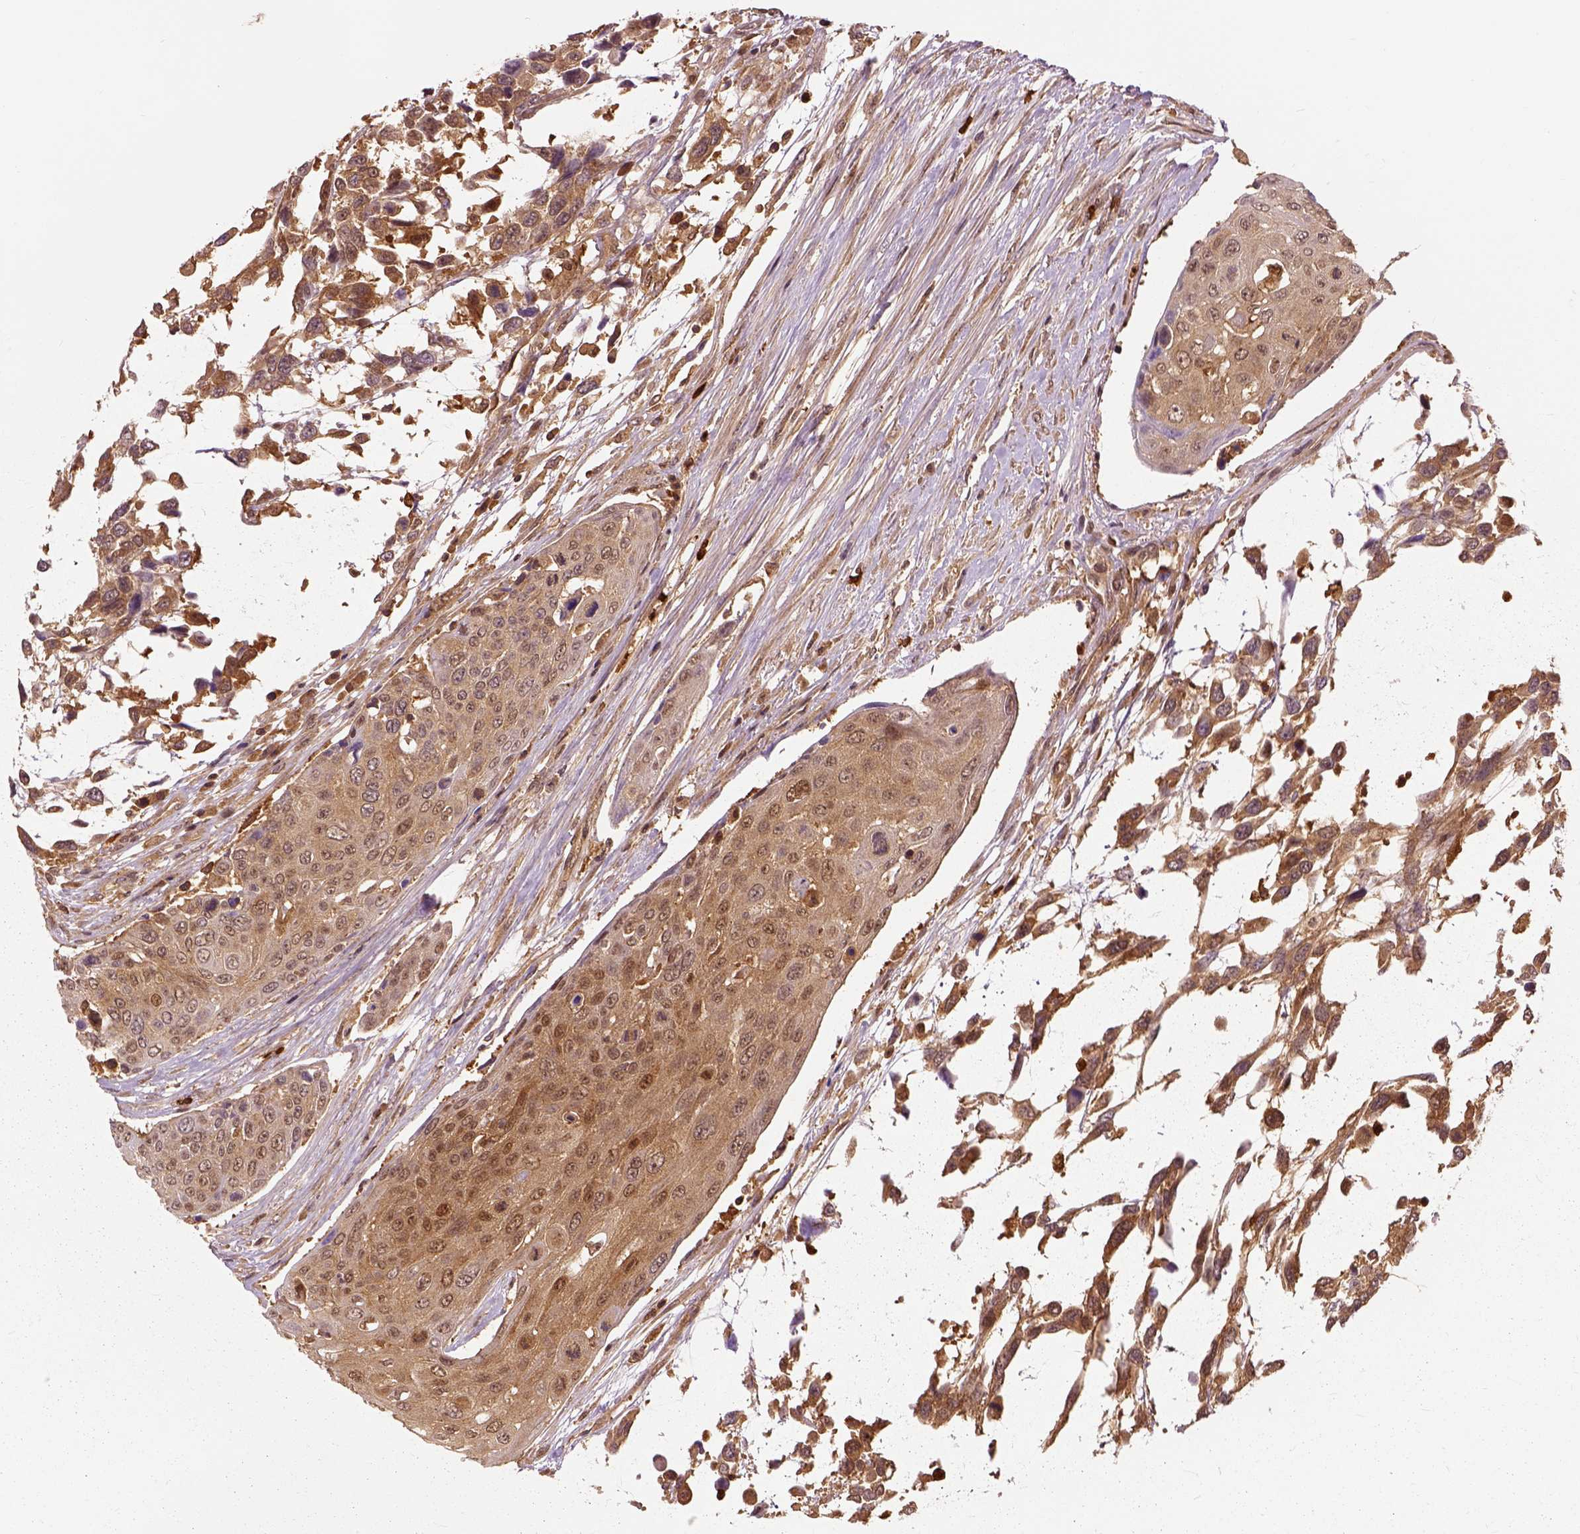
{"staining": {"intensity": "moderate", "quantity": ">75%", "location": "cytoplasmic/membranous"}, "tissue": "urothelial cancer", "cell_type": "Tumor cells", "image_type": "cancer", "snomed": [{"axis": "morphology", "description": "Urothelial carcinoma, High grade"}, {"axis": "topography", "description": "Urinary bladder"}], "caption": "An immunohistochemistry (IHC) photomicrograph of tumor tissue is shown. Protein staining in brown labels moderate cytoplasmic/membranous positivity in high-grade urothelial carcinoma within tumor cells. The protein of interest is shown in brown color, while the nuclei are stained blue.", "gene": "GPI", "patient": {"sex": "female", "age": 70}}